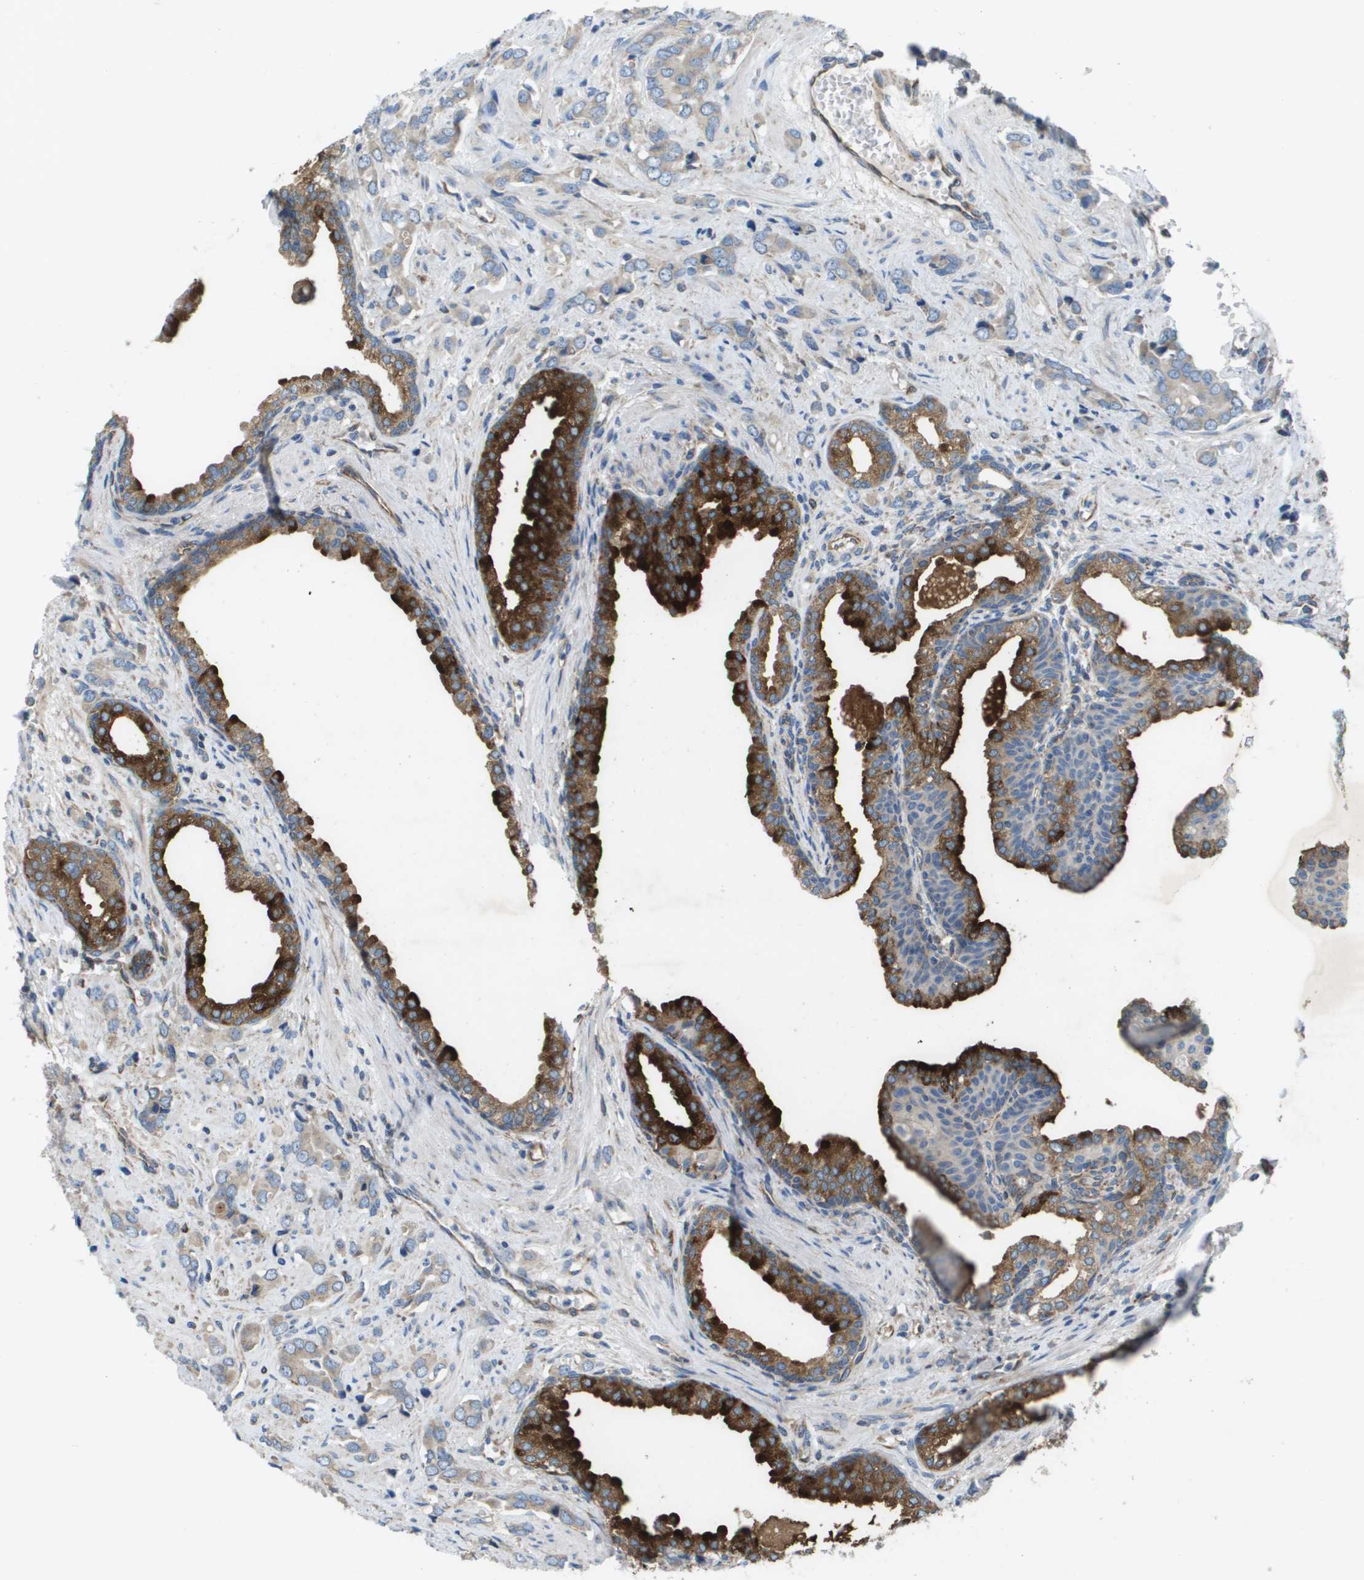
{"staining": {"intensity": "weak", "quantity": ">75%", "location": "cytoplasmic/membranous"}, "tissue": "prostate cancer", "cell_type": "Tumor cells", "image_type": "cancer", "snomed": [{"axis": "morphology", "description": "Adenocarcinoma, High grade"}, {"axis": "topography", "description": "Prostate"}], "caption": "Weak cytoplasmic/membranous staining is present in approximately >75% of tumor cells in prostate cancer.", "gene": "CLCN2", "patient": {"sex": "male", "age": 64}}